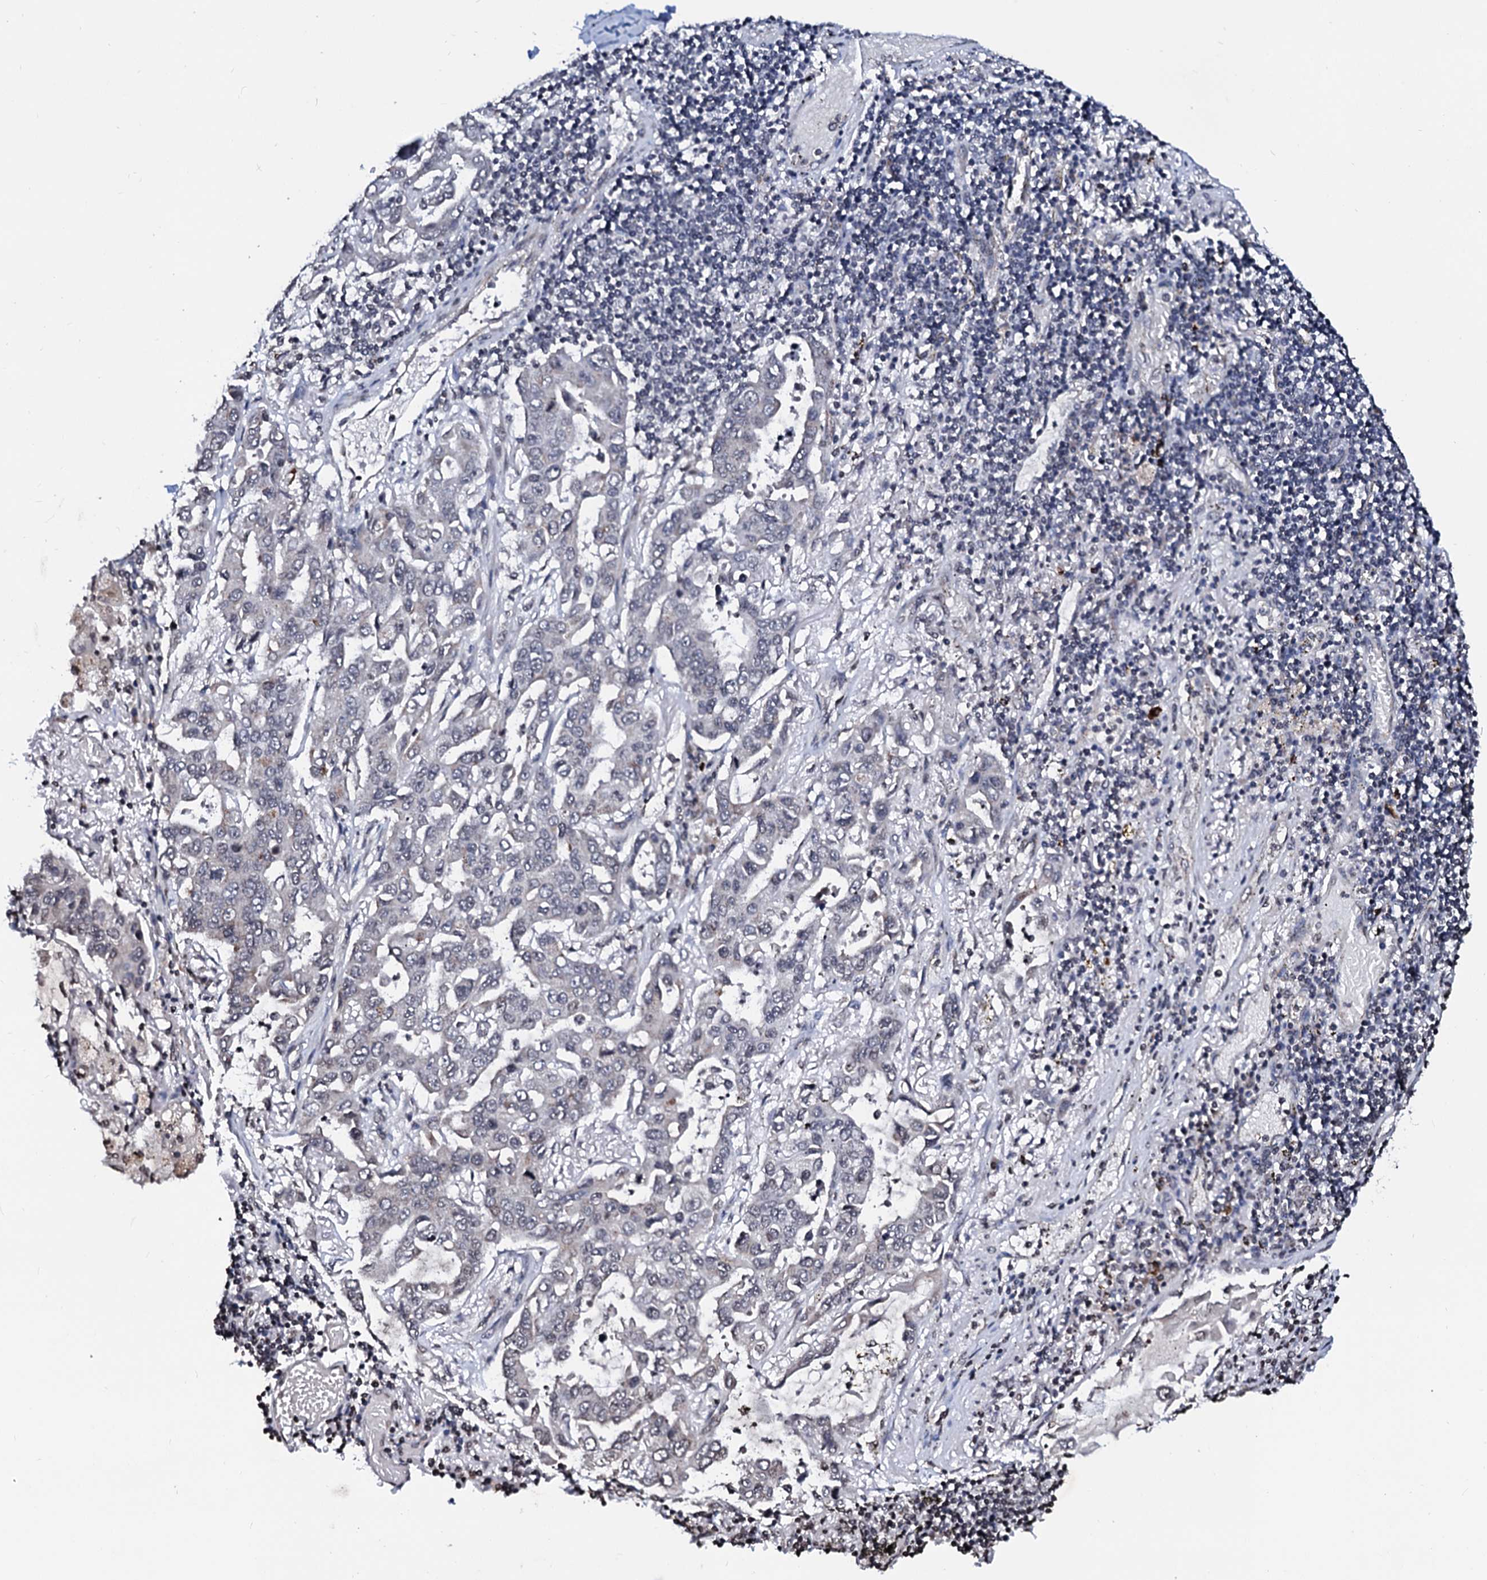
{"staining": {"intensity": "negative", "quantity": "none", "location": "none"}, "tissue": "lung cancer", "cell_type": "Tumor cells", "image_type": "cancer", "snomed": [{"axis": "morphology", "description": "Adenocarcinoma, NOS"}, {"axis": "topography", "description": "Lung"}], "caption": "There is no significant staining in tumor cells of adenocarcinoma (lung).", "gene": "LSM11", "patient": {"sex": "male", "age": 64}}